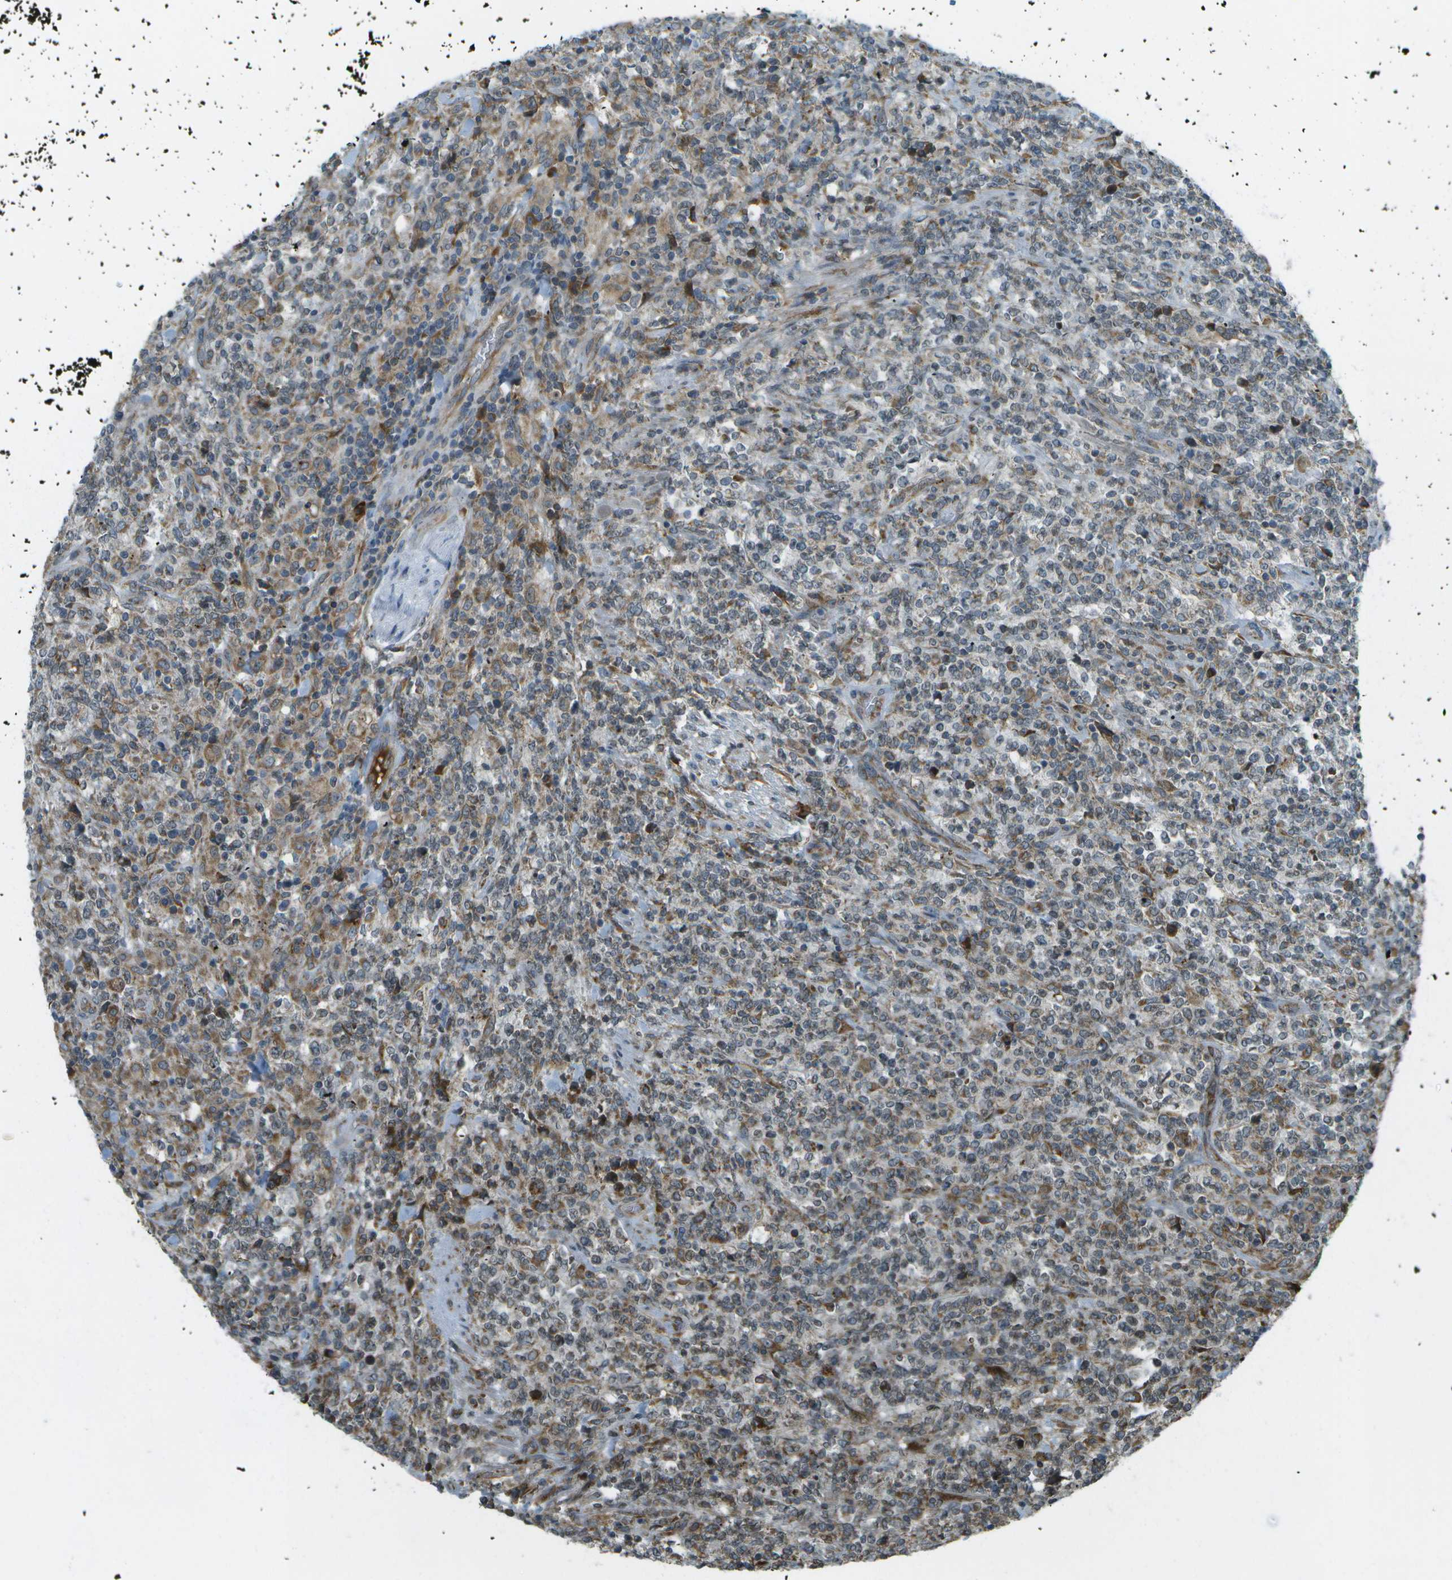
{"staining": {"intensity": "weak", "quantity": "<25%", "location": "cytoplasmic/membranous"}, "tissue": "lymphoma", "cell_type": "Tumor cells", "image_type": "cancer", "snomed": [{"axis": "morphology", "description": "Malignant lymphoma, non-Hodgkin's type, High grade"}, {"axis": "topography", "description": "Soft tissue"}], "caption": "This is an immunohistochemistry (IHC) histopathology image of human lymphoma. There is no expression in tumor cells.", "gene": "USP30", "patient": {"sex": "male", "age": 18}}